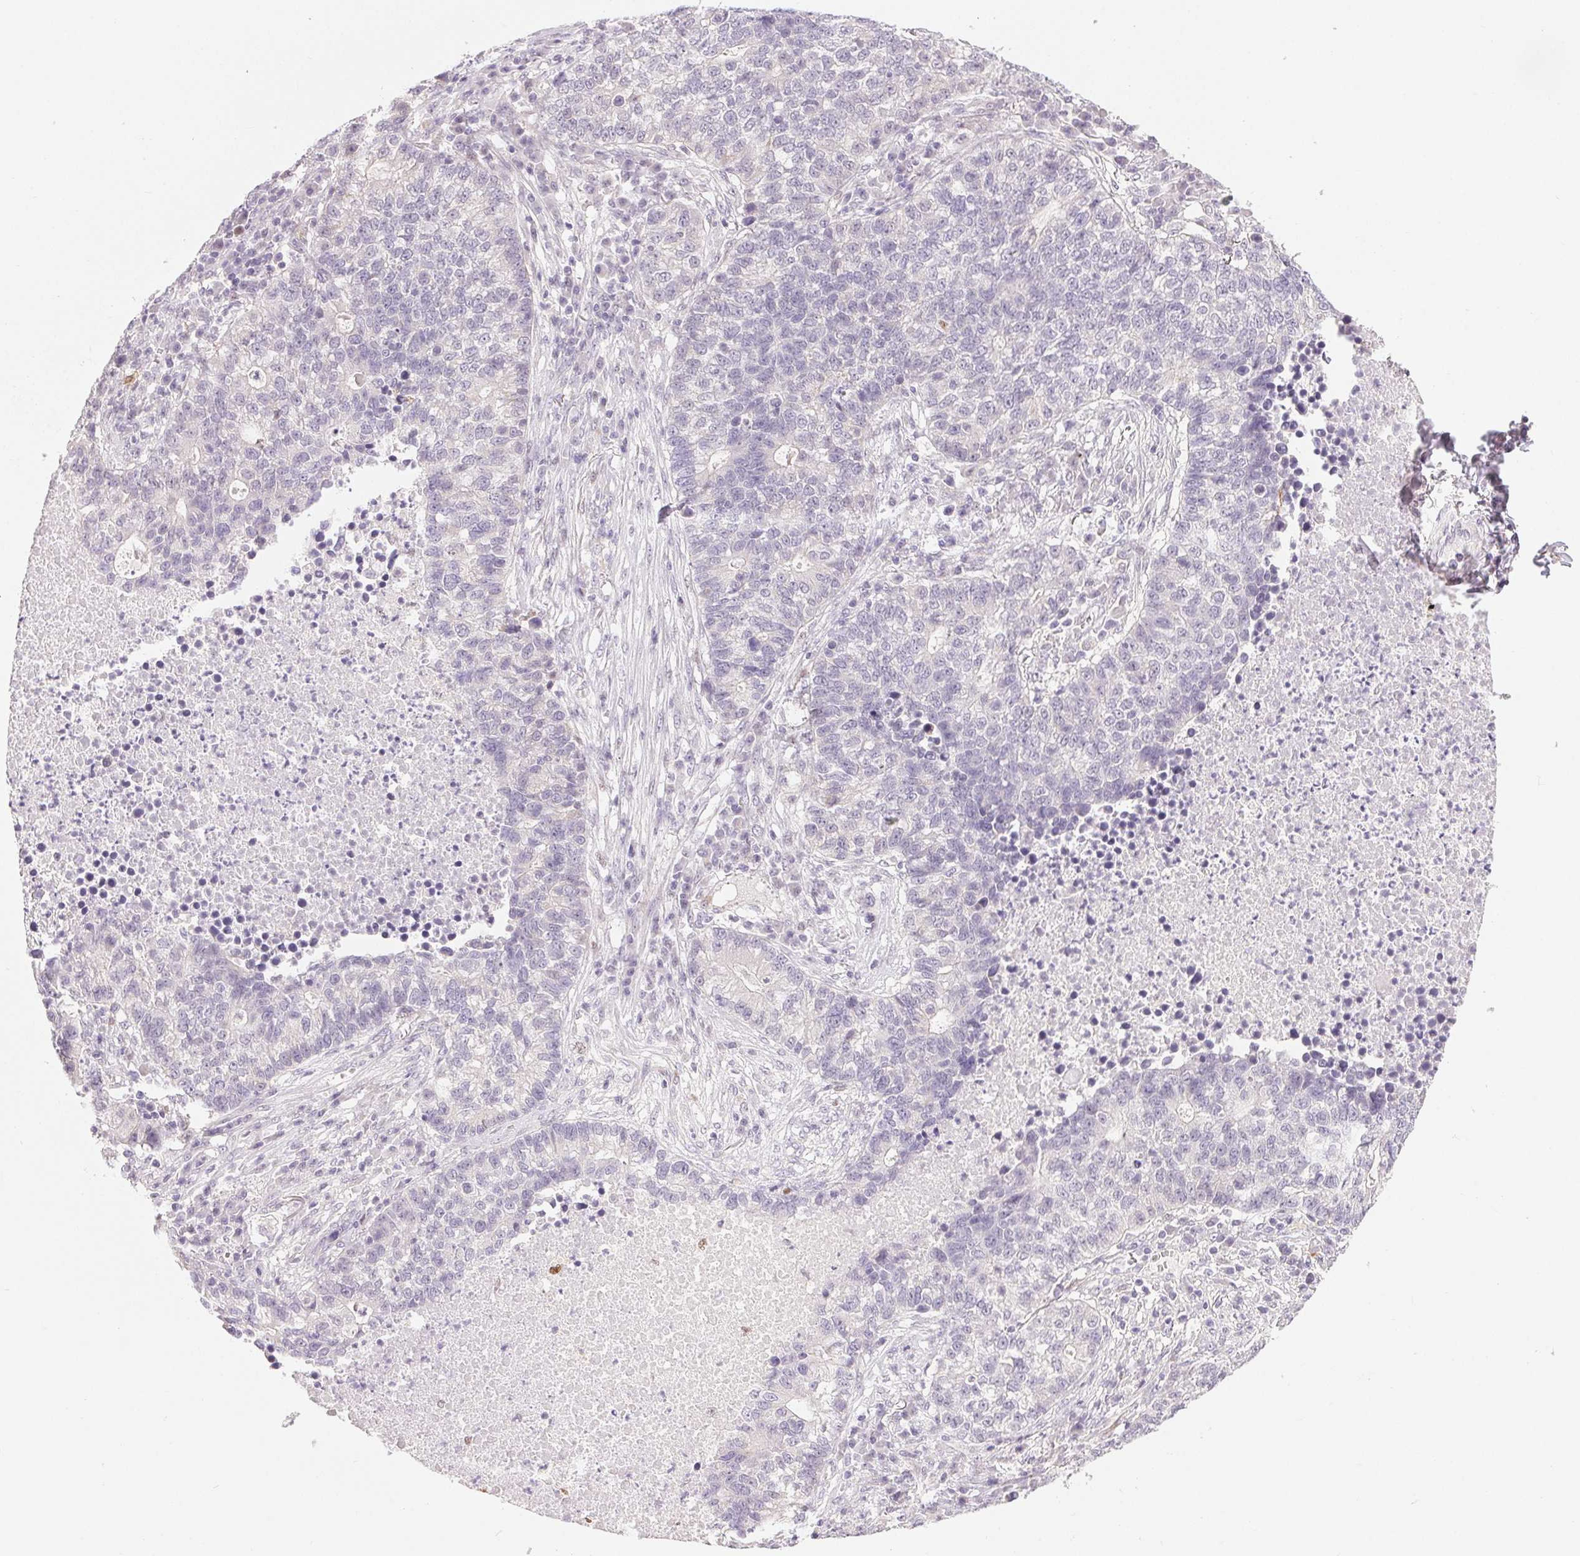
{"staining": {"intensity": "negative", "quantity": "none", "location": "none"}, "tissue": "lung cancer", "cell_type": "Tumor cells", "image_type": "cancer", "snomed": [{"axis": "morphology", "description": "Adenocarcinoma, NOS"}, {"axis": "topography", "description": "Lung"}], "caption": "DAB immunohistochemical staining of lung cancer exhibits no significant staining in tumor cells.", "gene": "RPGRIP1", "patient": {"sex": "male", "age": 57}}